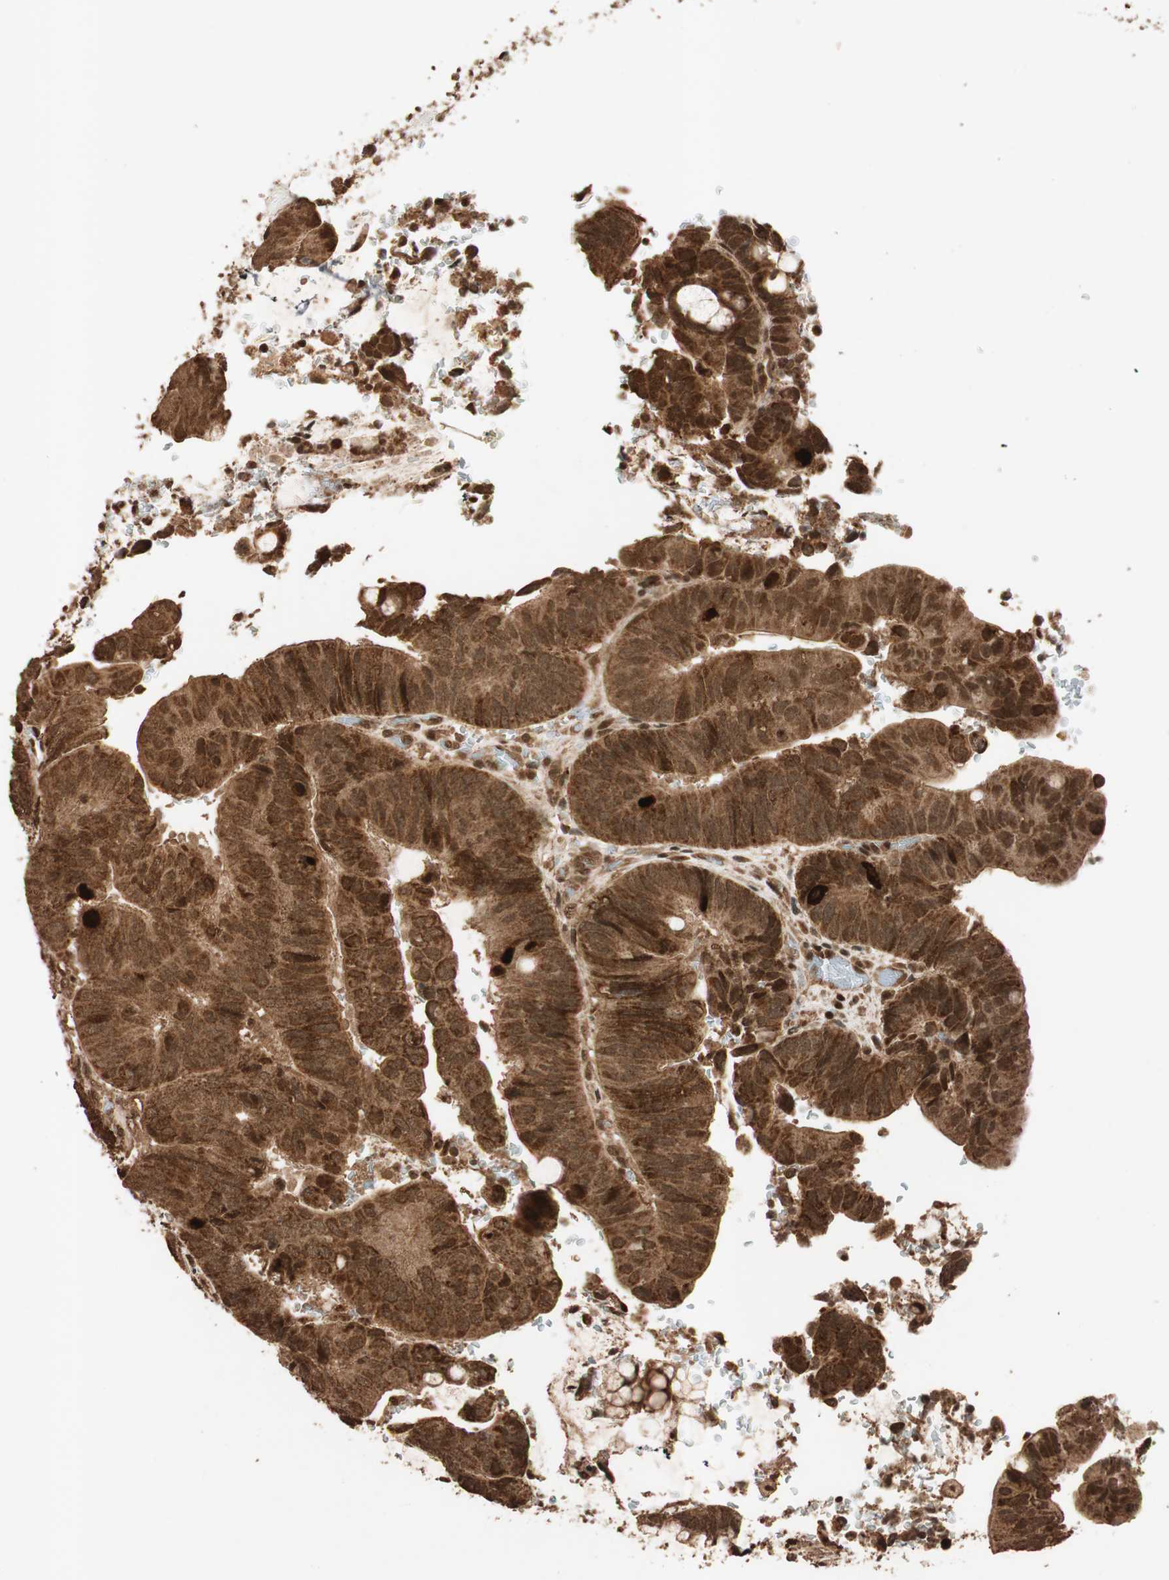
{"staining": {"intensity": "strong", "quantity": ">75%", "location": "cytoplasmic/membranous"}, "tissue": "colorectal cancer", "cell_type": "Tumor cells", "image_type": "cancer", "snomed": [{"axis": "morphology", "description": "Normal tissue, NOS"}, {"axis": "morphology", "description": "Adenocarcinoma, NOS"}, {"axis": "topography", "description": "Rectum"}, {"axis": "topography", "description": "Peripheral nerve tissue"}], "caption": "Colorectal cancer stained with DAB (3,3'-diaminobenzidine) immunohistochemistry (IHC) demonstrates high levels of strong cytoplasmic/membranous expression in approximately >75% of tumor cells.", "gene": "ALKBH5", "patient": {"sex": "male", "age": 92}}